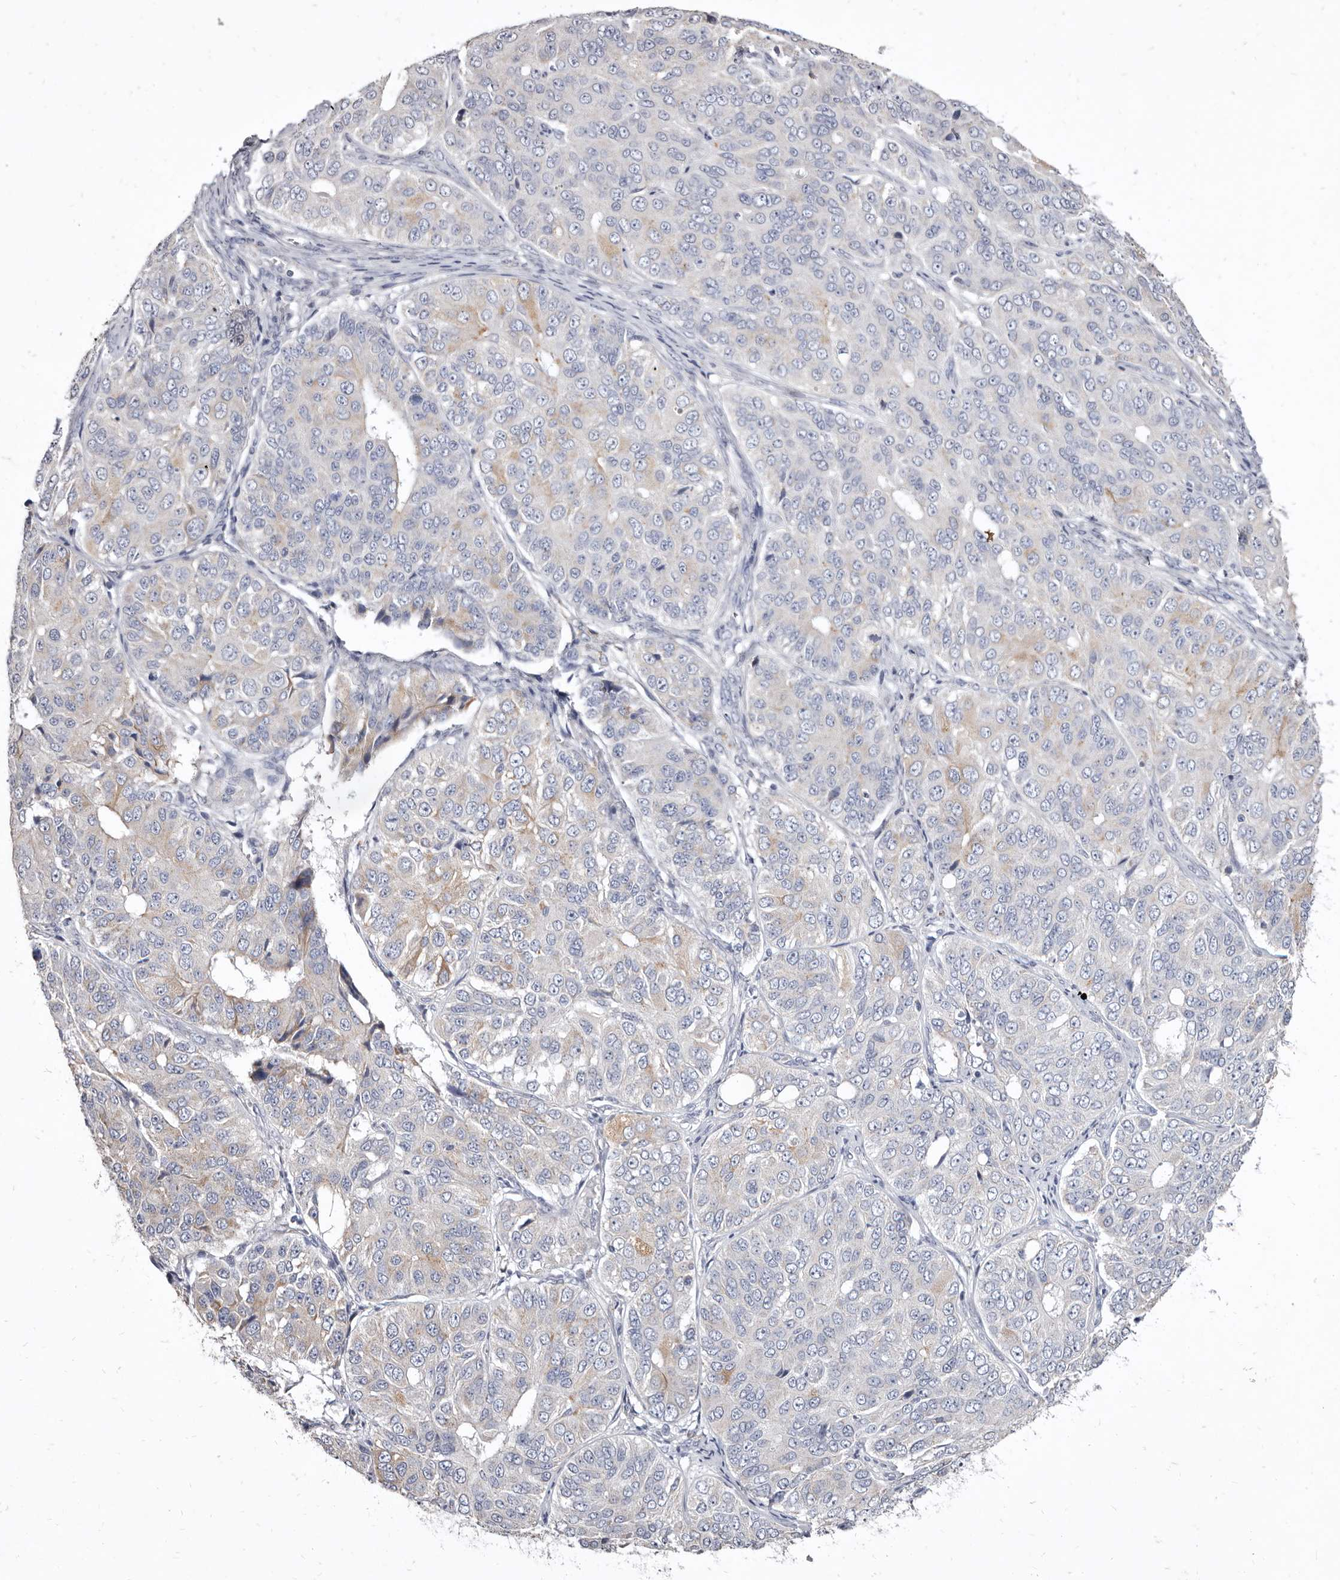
{"staining": {"intensity": "weak", "quantity": "<25%", "location": "cytoplasmic/membranous"}, "tissue": "ovarian cancer", "cell_type": "Tumor cells", "image_type": "cancer", "snomed": [{"axis": "morphology", "description": "Carcinoma, endometroid"}, {"axis": "topography", "description": "Ovary"}], "caption": "Tumor cells are negative for protein expression in human ovarian endometroid carcinoma.", "gene": "CYP2E1", "patient": {"sex": "female", "age": 51}}